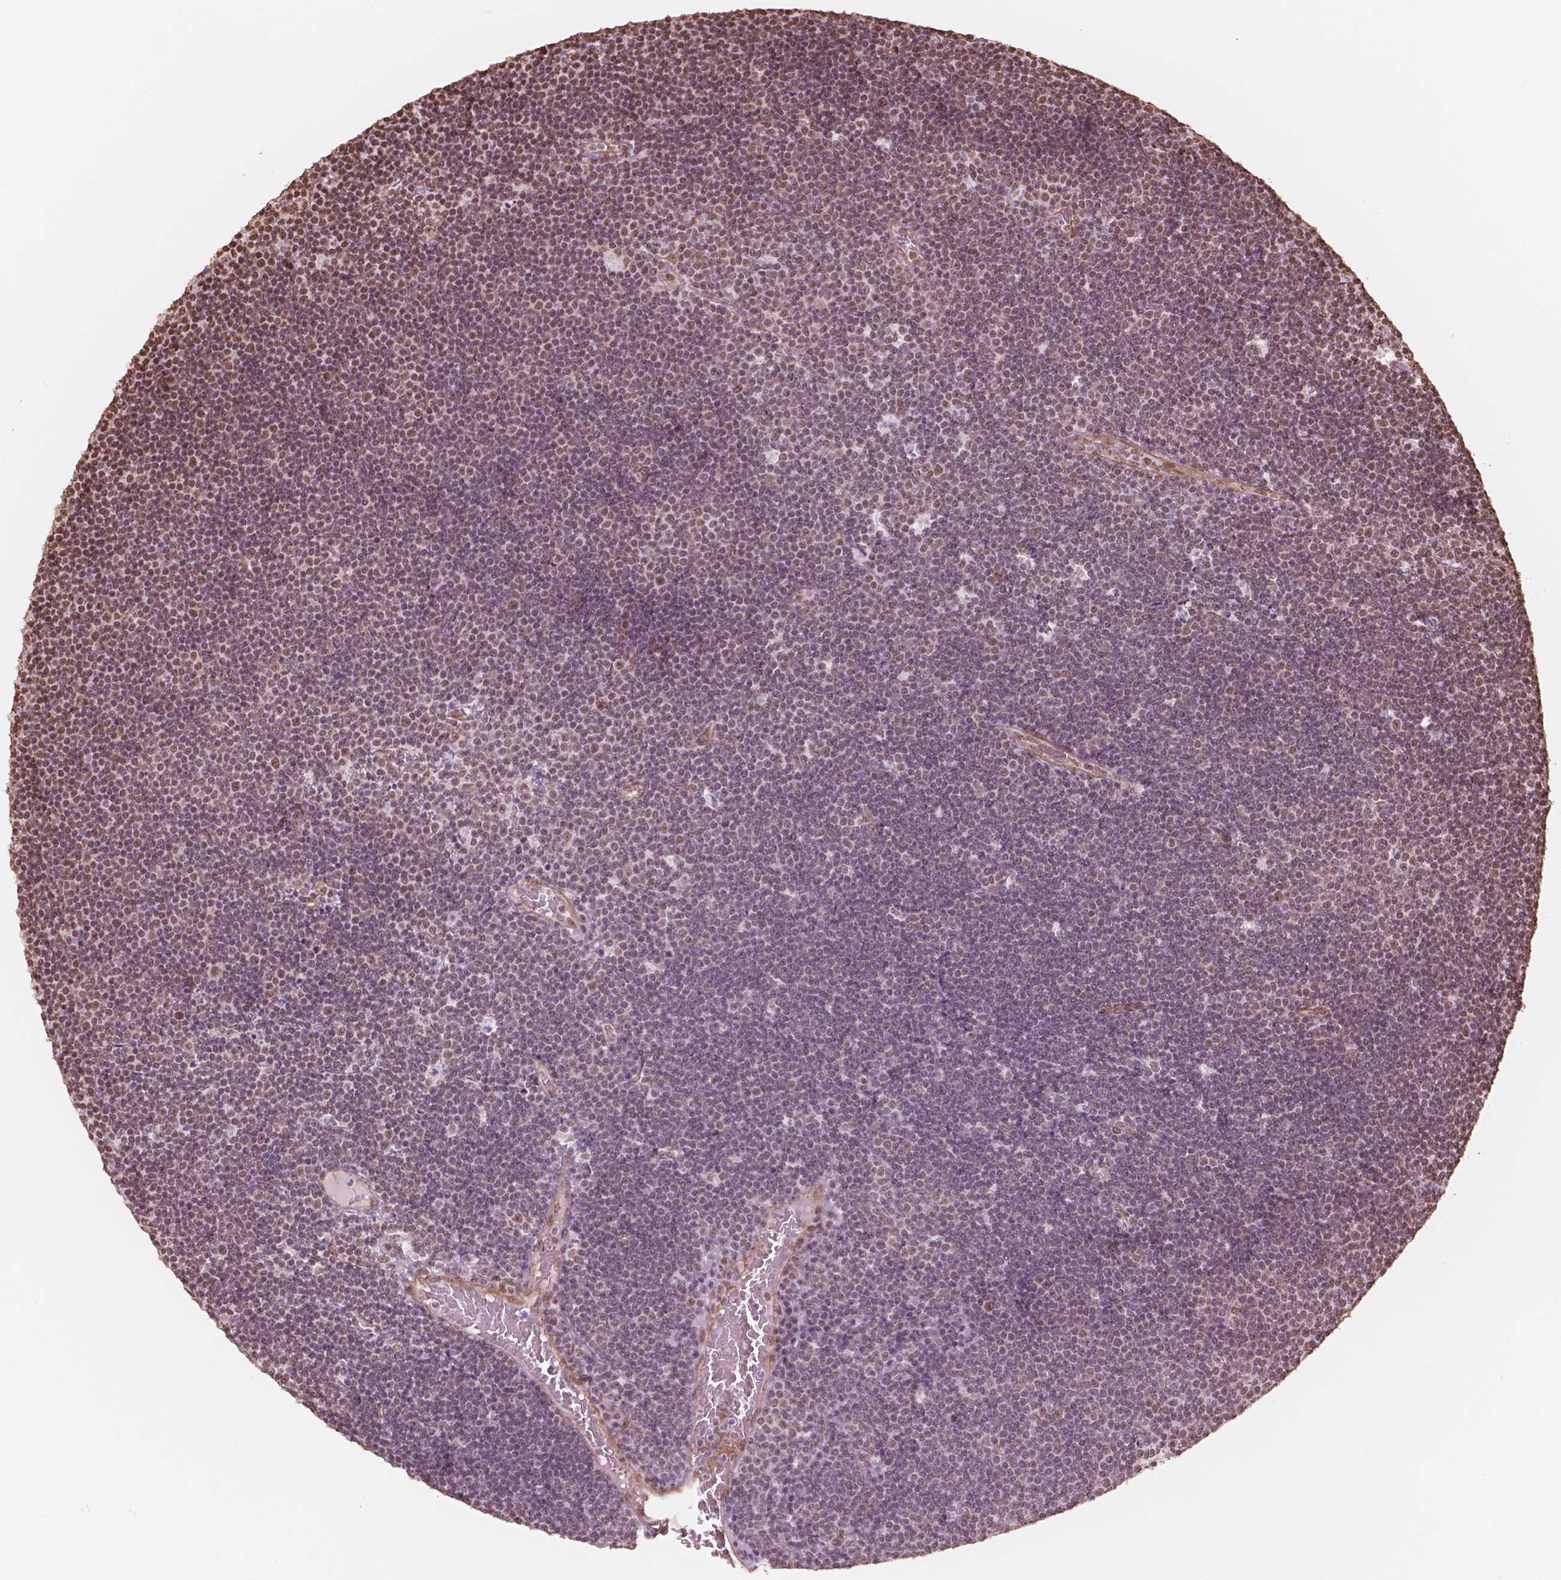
{"staining": {"intensity": "moderate", "quantity": ">75%", "location": "nuclear"}, "tissue": "lymphoma", "cell_type": "Tumor cells", "image_type": "cancer", "snomed": [{"axis": "morphology", "description": "Malignant lymphoma, non-Hodgkin's type, Low grade"}, {"axis": "topography", "description": "Brain"}], "caption": "A medium amount of moderate nuclear positivity is present in approximately >75% of tumor cells in low-grade malignant lymphoma, non-Hodgkin's type tissue.", "gene": "GTF3C5", "patient": {"sex": "female", "age": 66}}